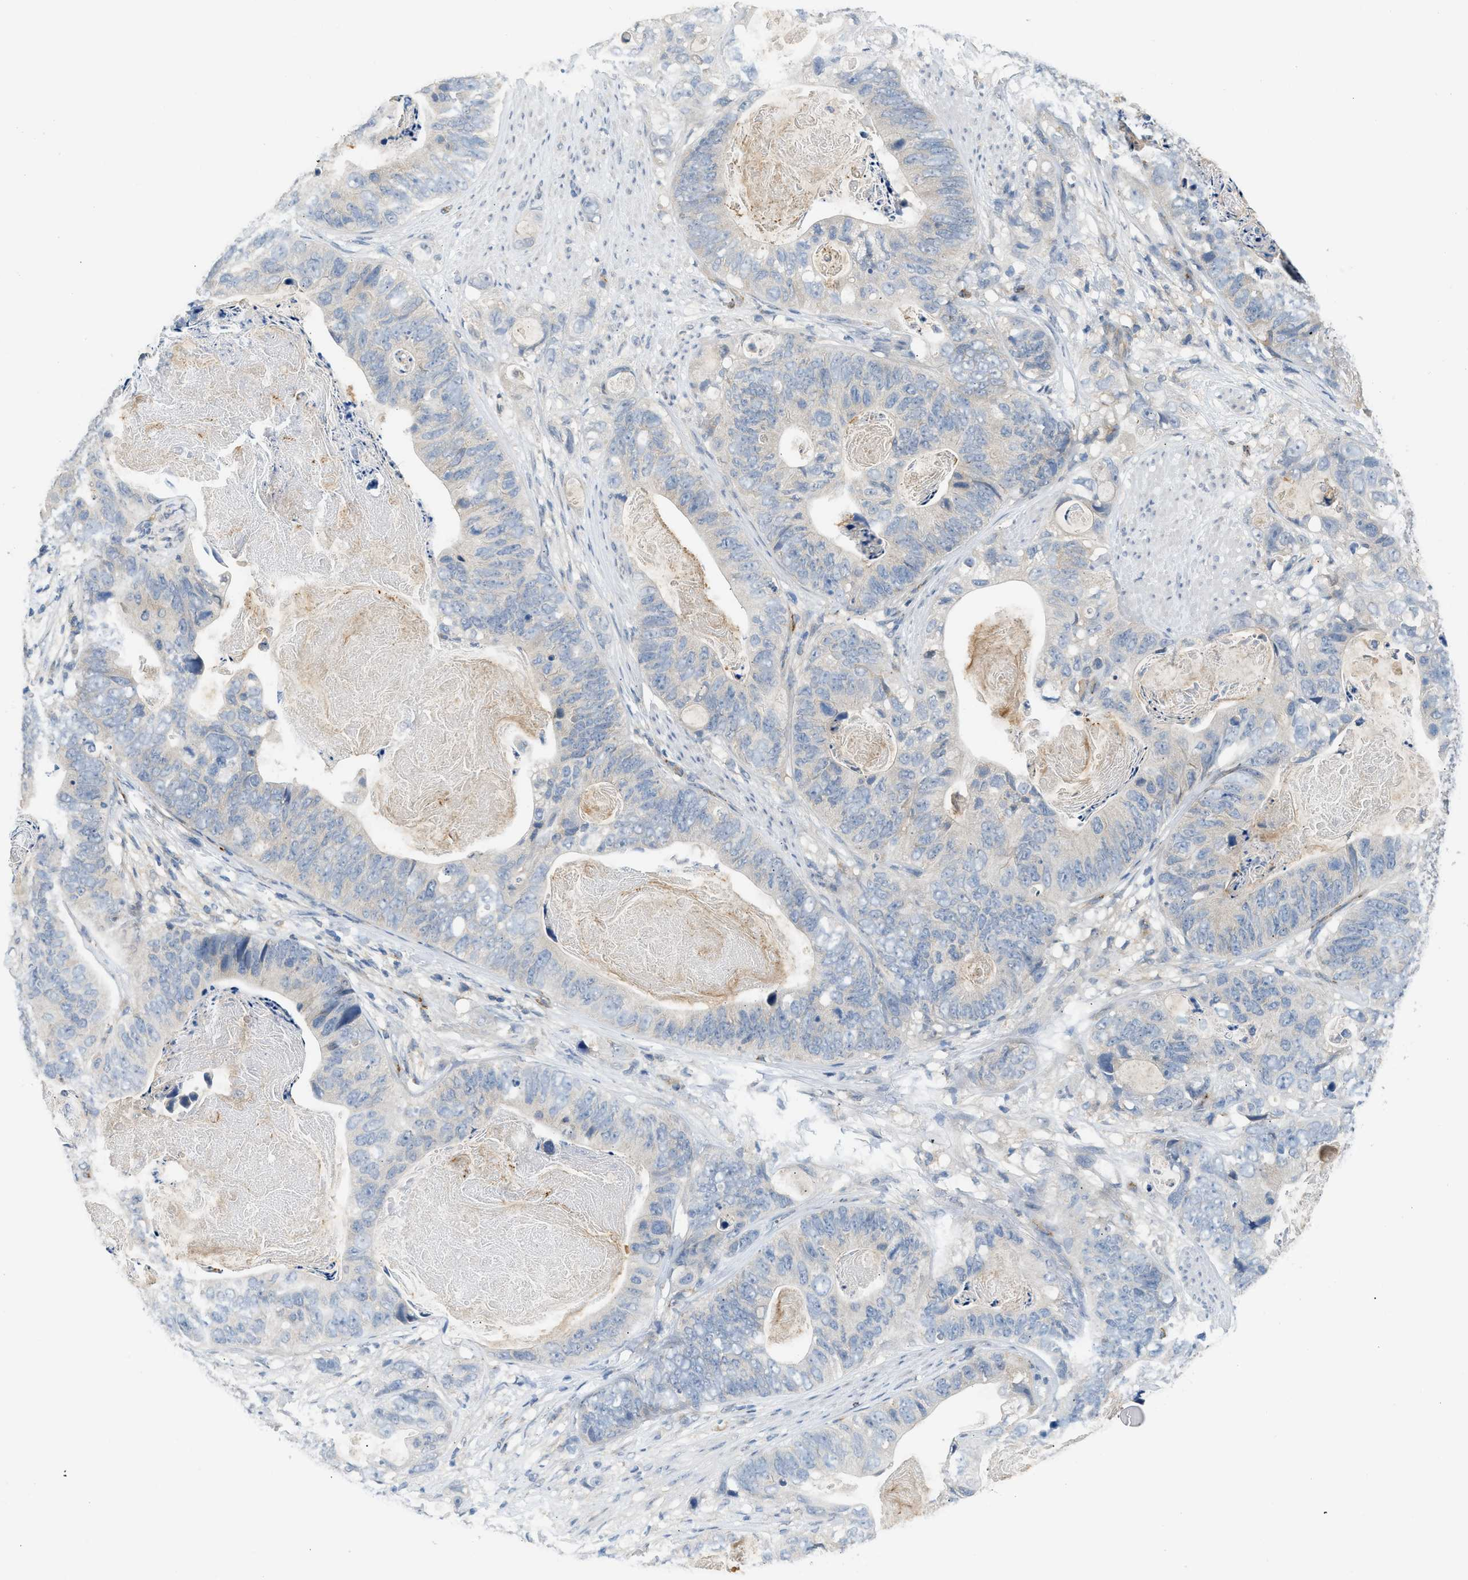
{"staining": {"intensity": "negative", "quantity": "none", "location": "none"}, "tissue": "stomach cancer", "cell_type": "Tumor cells", "image_type": "cancer", "snomed": [{"axis": "morphology", "description": "Adenocarcinoma, NOS"}, {"axis": "topography", "description": "Stomach"}], "caption": "Stomach adenocarcinoma stained for a protein using immunohistochemistry shows no expression tumor cells.", "gene": "RHBDF2", "patient": {"sex": "female", "age": 89}}